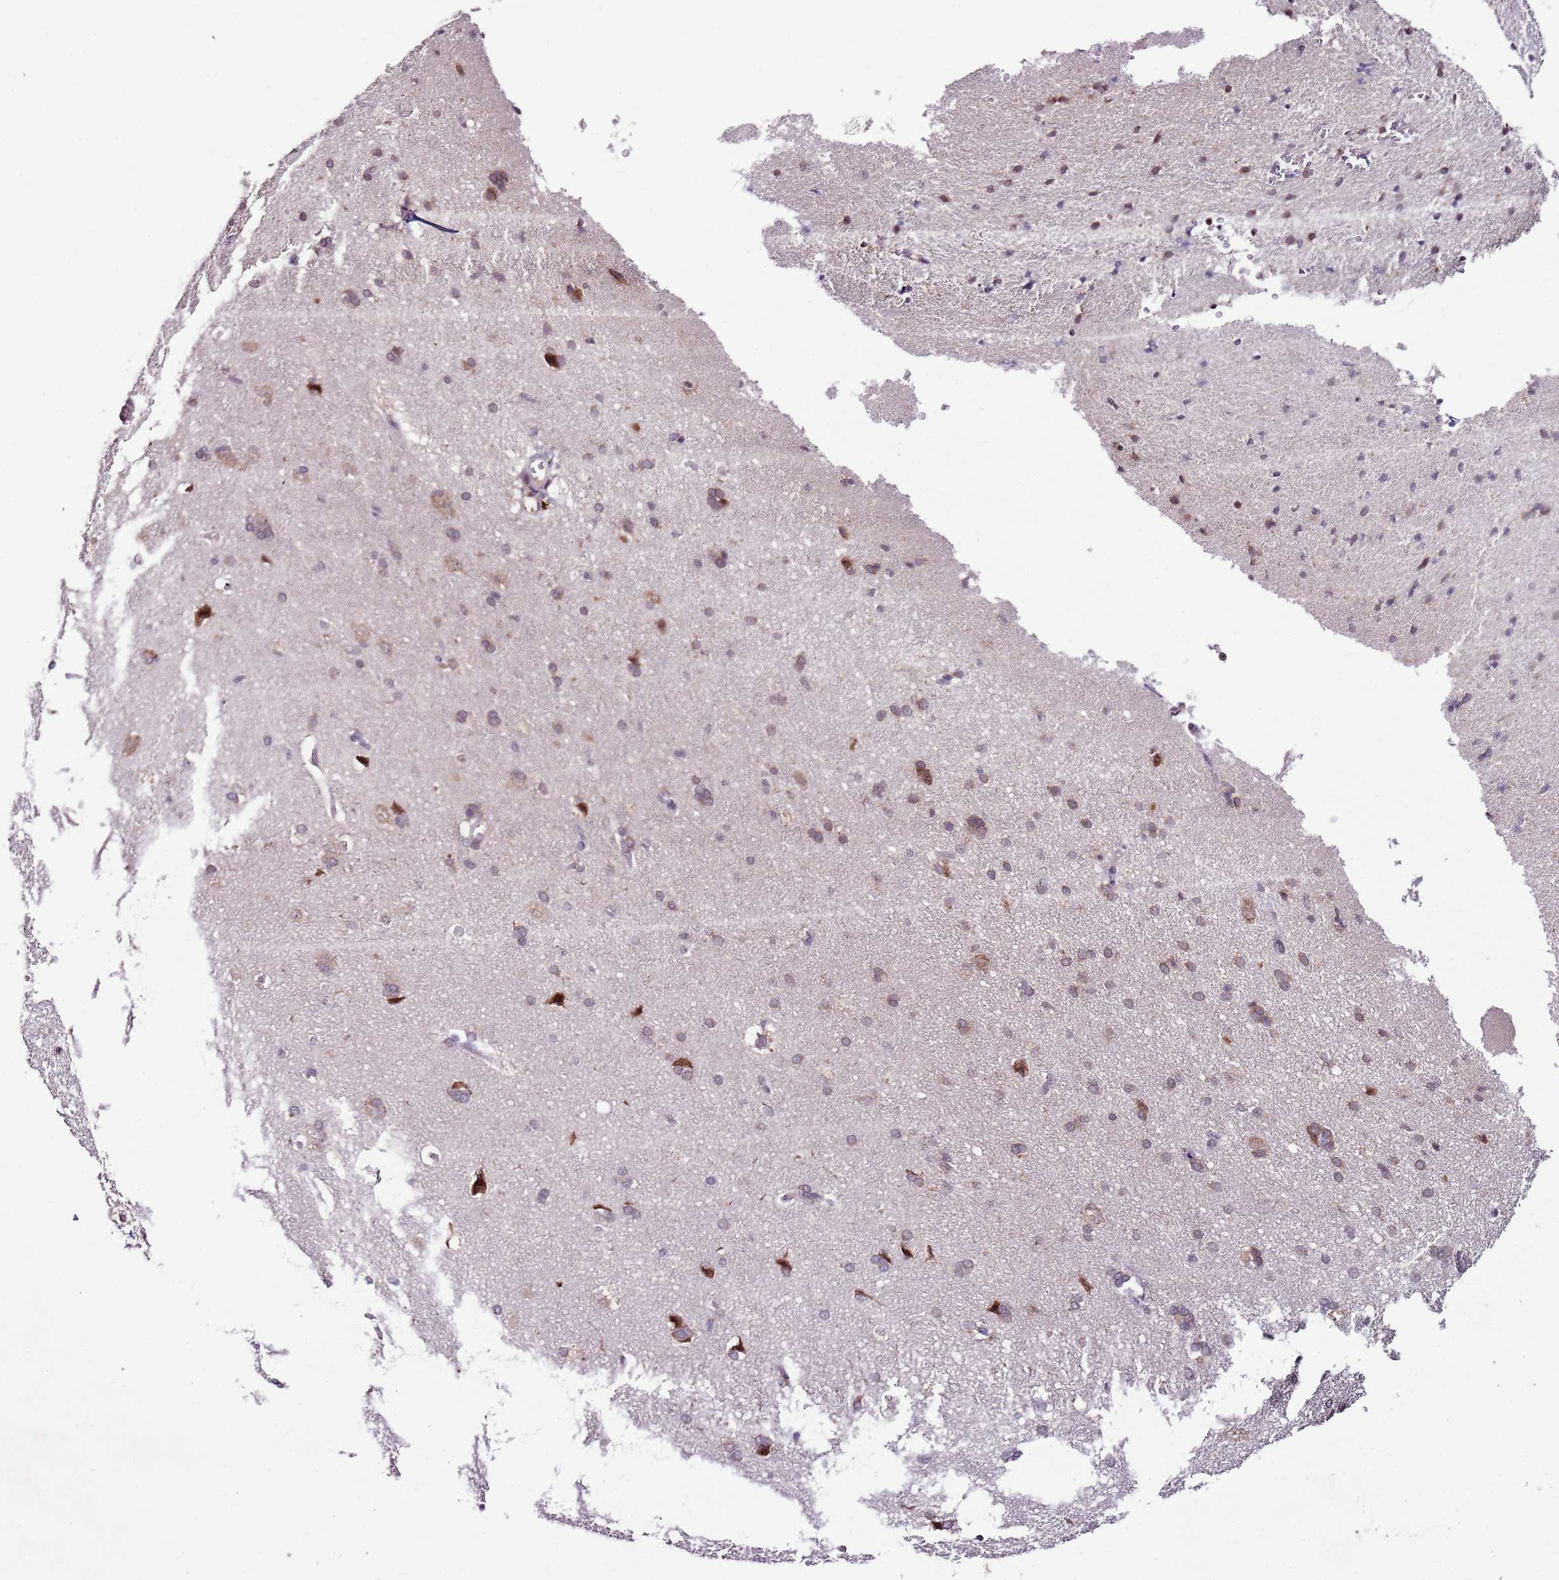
{"staining": {"intensity": "negative", "quantity": "none", "location": "none"}, "tissue": "cerebral cortex", "cell_type": "Endothelial cells", "image_type": "normal", "snomed": [{"axis": "morphology", "description": "Normal tissue, NOS"}, {"axis": "topography", "description": "Cerebral cortex"}], "caption": "Immunohistochemical staining of benign cerebral cortex shows no significant expression in endothelial cells. (IHC, brightfield microscopy, high magnification).", "gene": "FBXL22", "patient": {"sex": "male", "age": 62}}